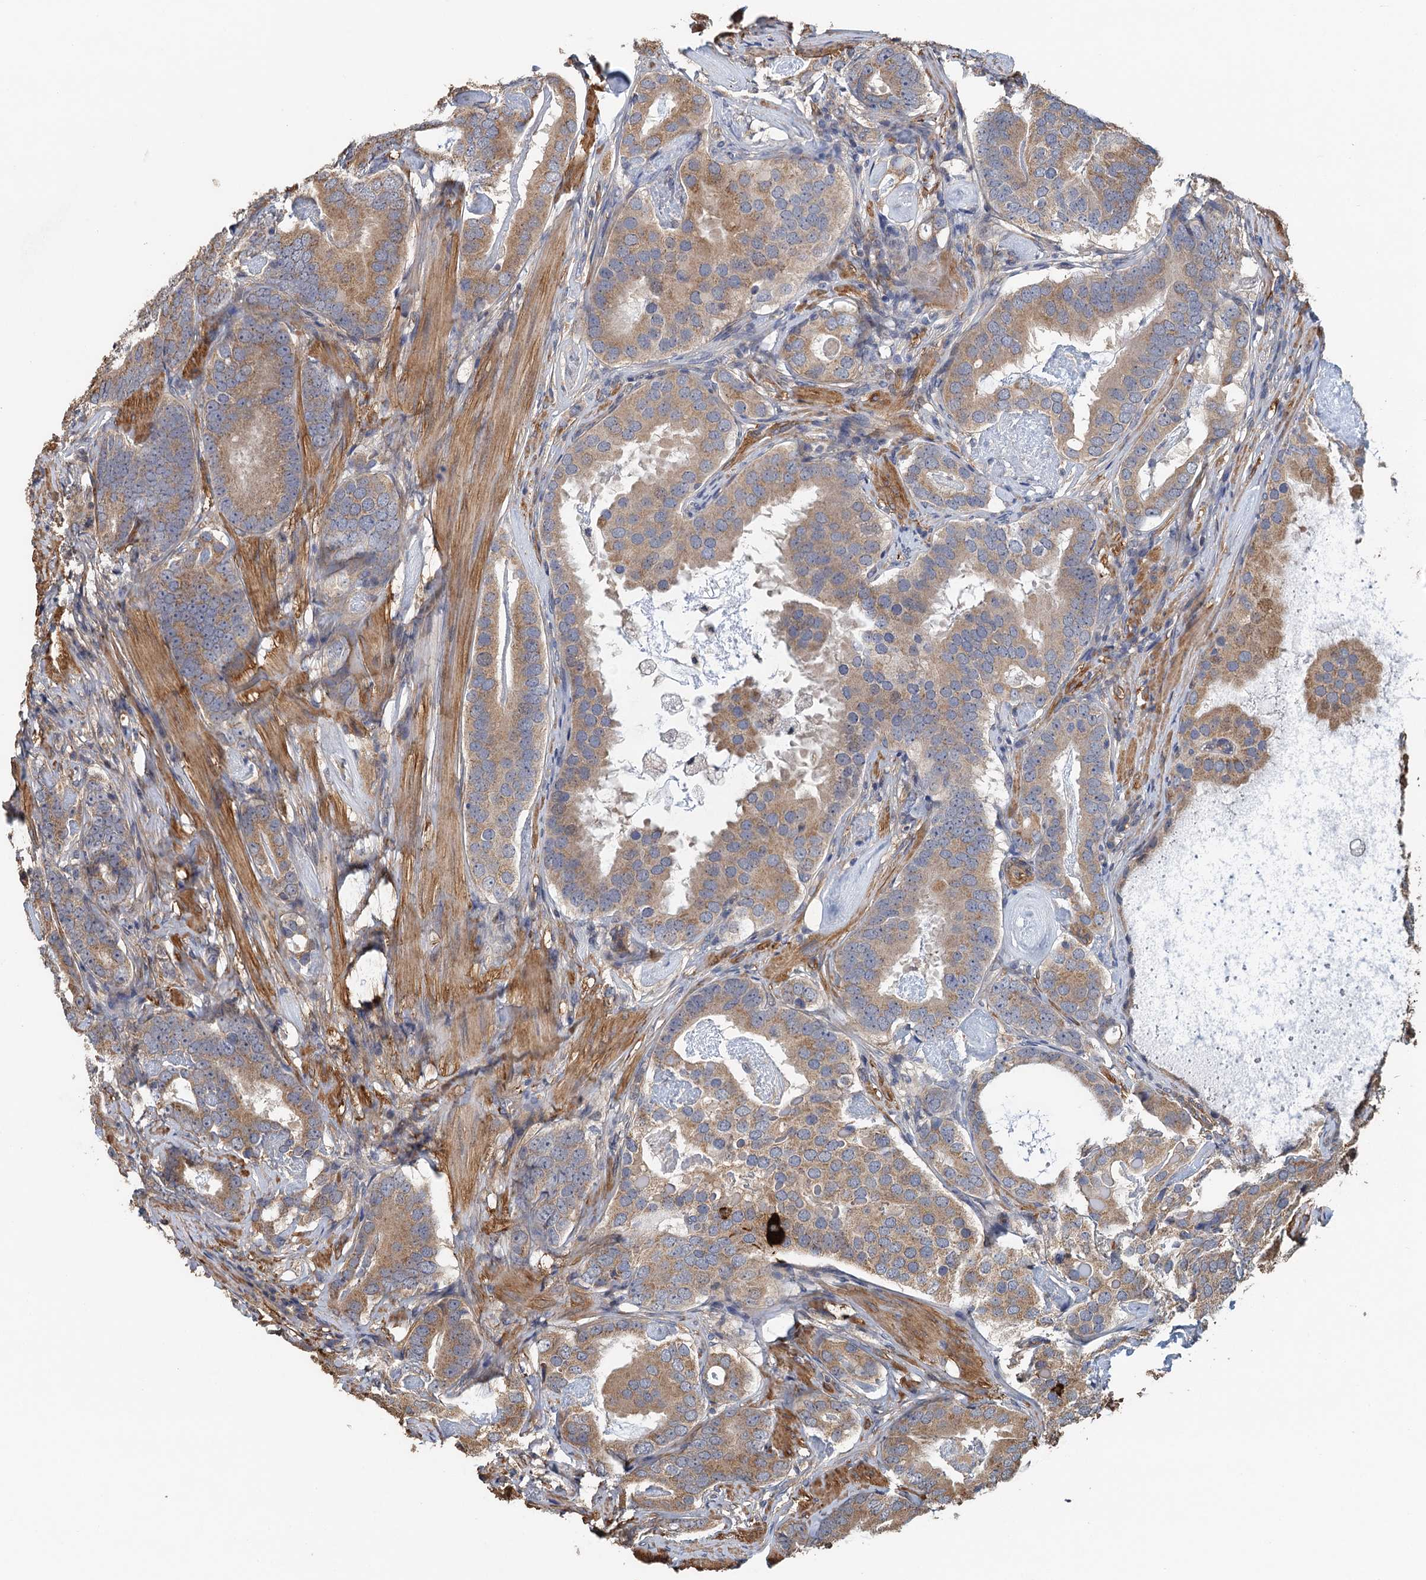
{"staining": {"intensity": "moderate", "quantity": ">75%", "location": "cytoplasmic/membranous"}, "tissue": "prostate cancer", "cell_type": "Tumor cells", "image_type": "cancer", "snomed": [{"axis": "morphology", "description": "Adenocarcinoma, Low grade"}, {"axis": "topography", "description": "Prostate"}], "caption": "Immunohistochemical staining of prostate low-grade adenocarcinoma demonstrates medium levels of moderate cytoplasmic/membranous protein staining in approximately >75% of tumor cells.", "gene": "MEAK7", "patient": {"sex": "male", "age": 71}}